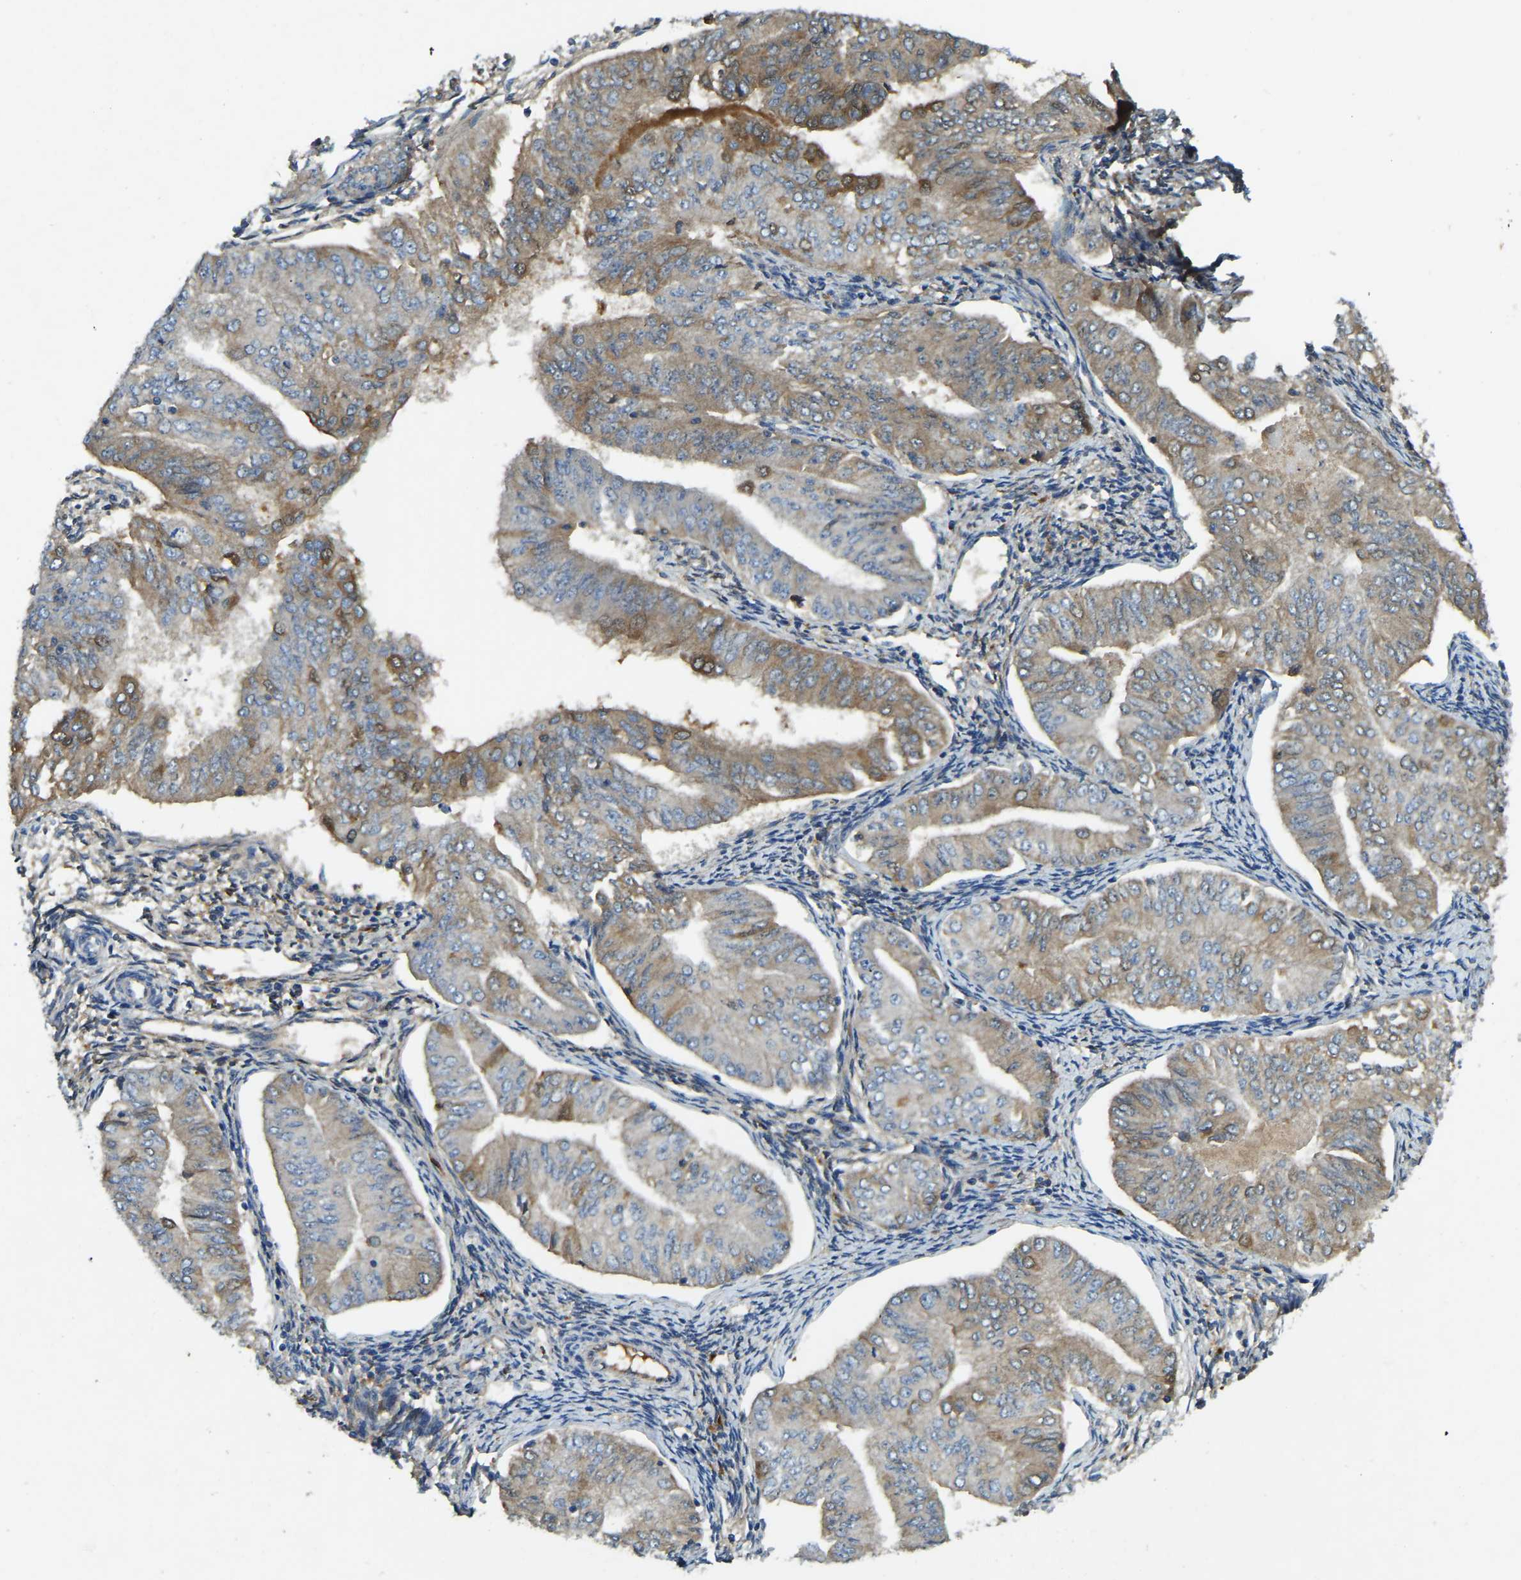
{"staining": {"intensity": "weak", "quantity": "25%-75%", "location": "cytoplasmic/membranous"}, "tissue": "endometrial cancer", "cell_type": "Tumor cells", "image_type": "cancer", "snomed": [{"axis": "morphology", "description": "Normal tissue, NOS"}, {"axis": "morphology", "description": "Adenocarcinoma, NOS"}, {"axis": "topography", "description": "Endometrium"}], "caption": "Immunohistochemical staining of human endometrial adenocarcinoma displays weak cytoplasmic/membranous protein expression in approximately 25%-75% of tumor cells.", "gene": "ATP8B1", "patient": {"sex": "female", "age": 53}}